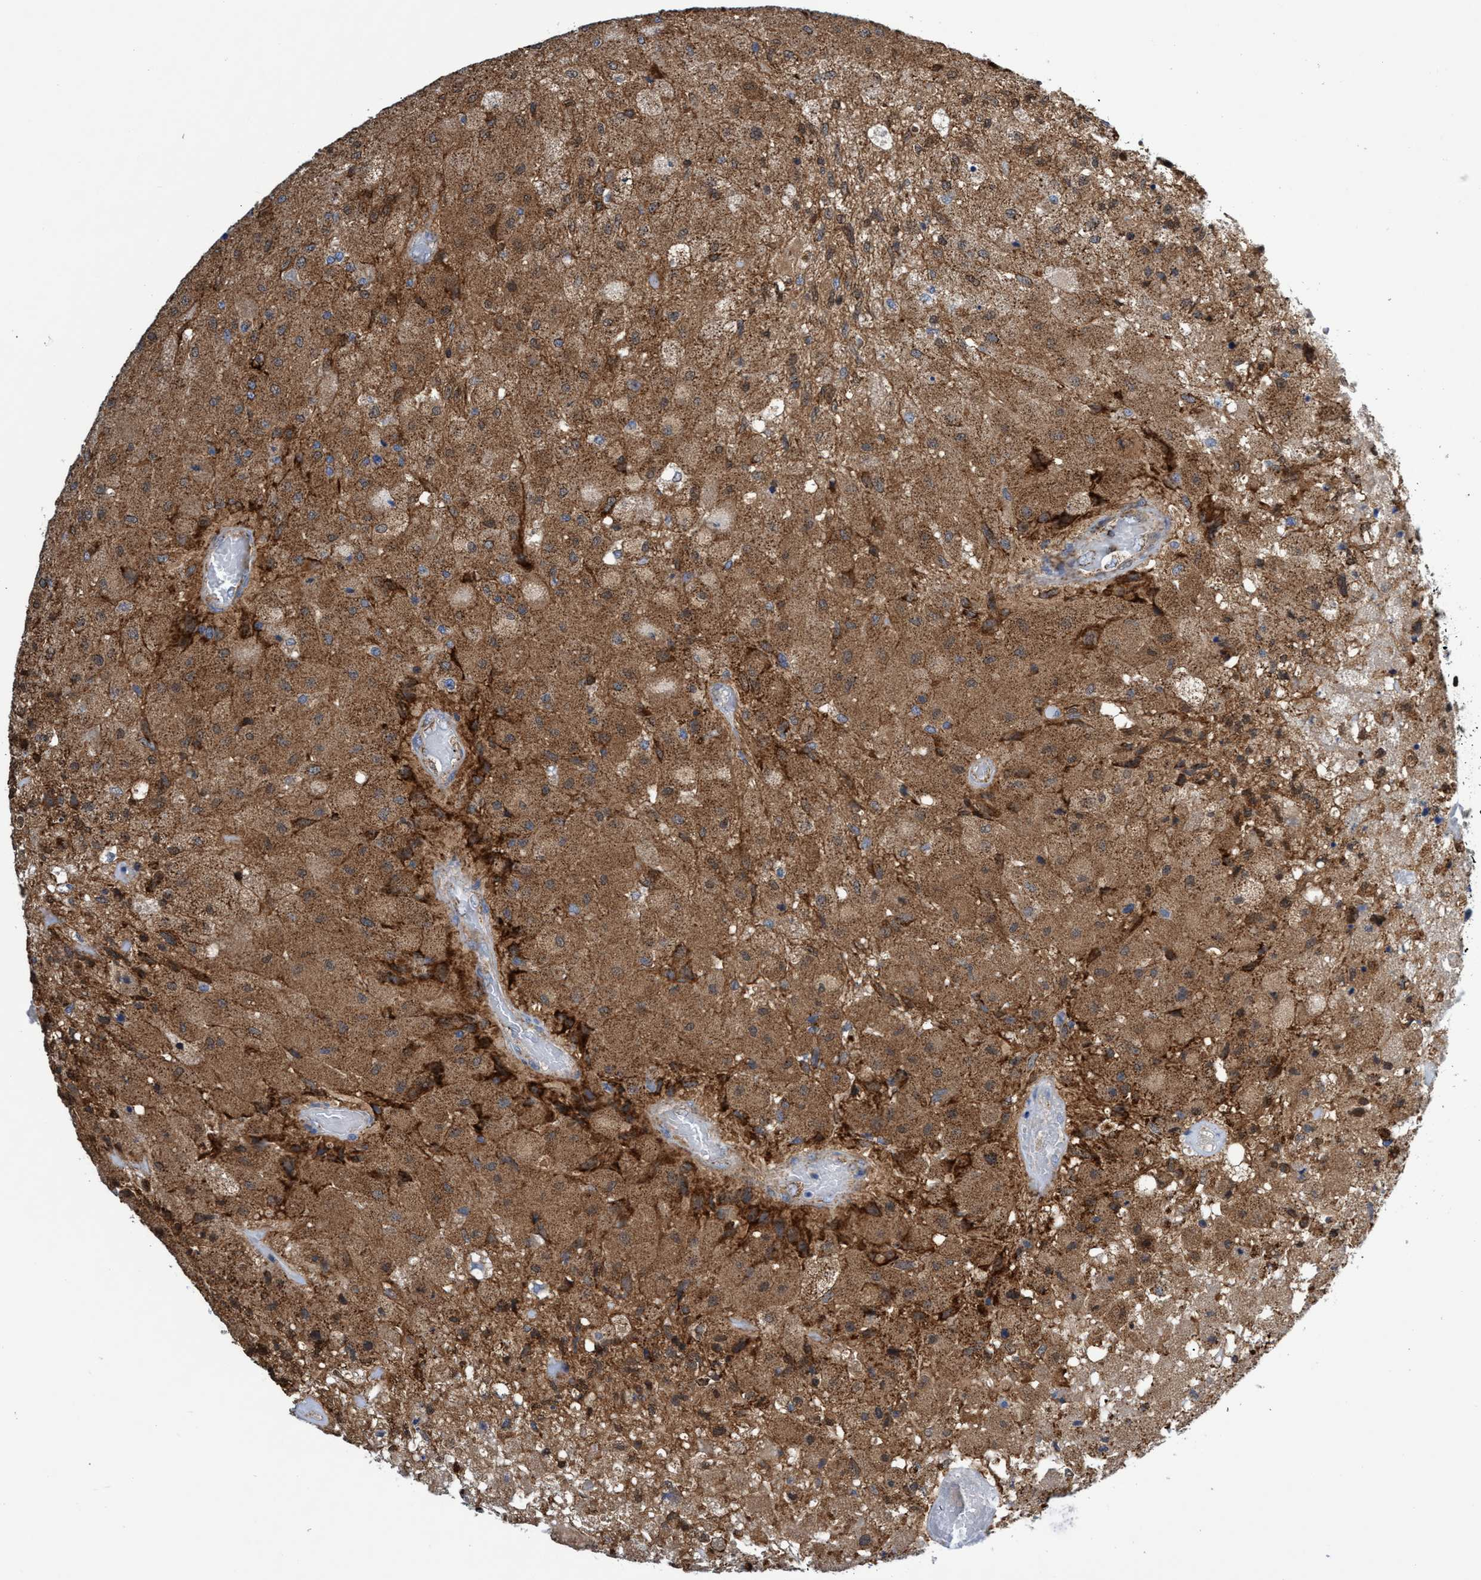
{"staining": {"intensity": "moderate", "quantity": ">75%", "location": "cytoplasmic/membranous"}, "tissue": "glioma", "cell_type": "Tumor cells", "image_type": "cancer", "snomed": [{"axis": "morphology", "description": "Normal tissue, NOS"}, {"axis": "morphology", "description": "Glioma, malignant, High grade"}, {"axis": "topography", "description": "Cerebral cortex"}], "caption": "Human malignant glioma (high-grade) stained with a protein marker shows moderate staining in tumor cells.", "gene": "CRYZ", "patient": {"sex": "male", "age": 77}}